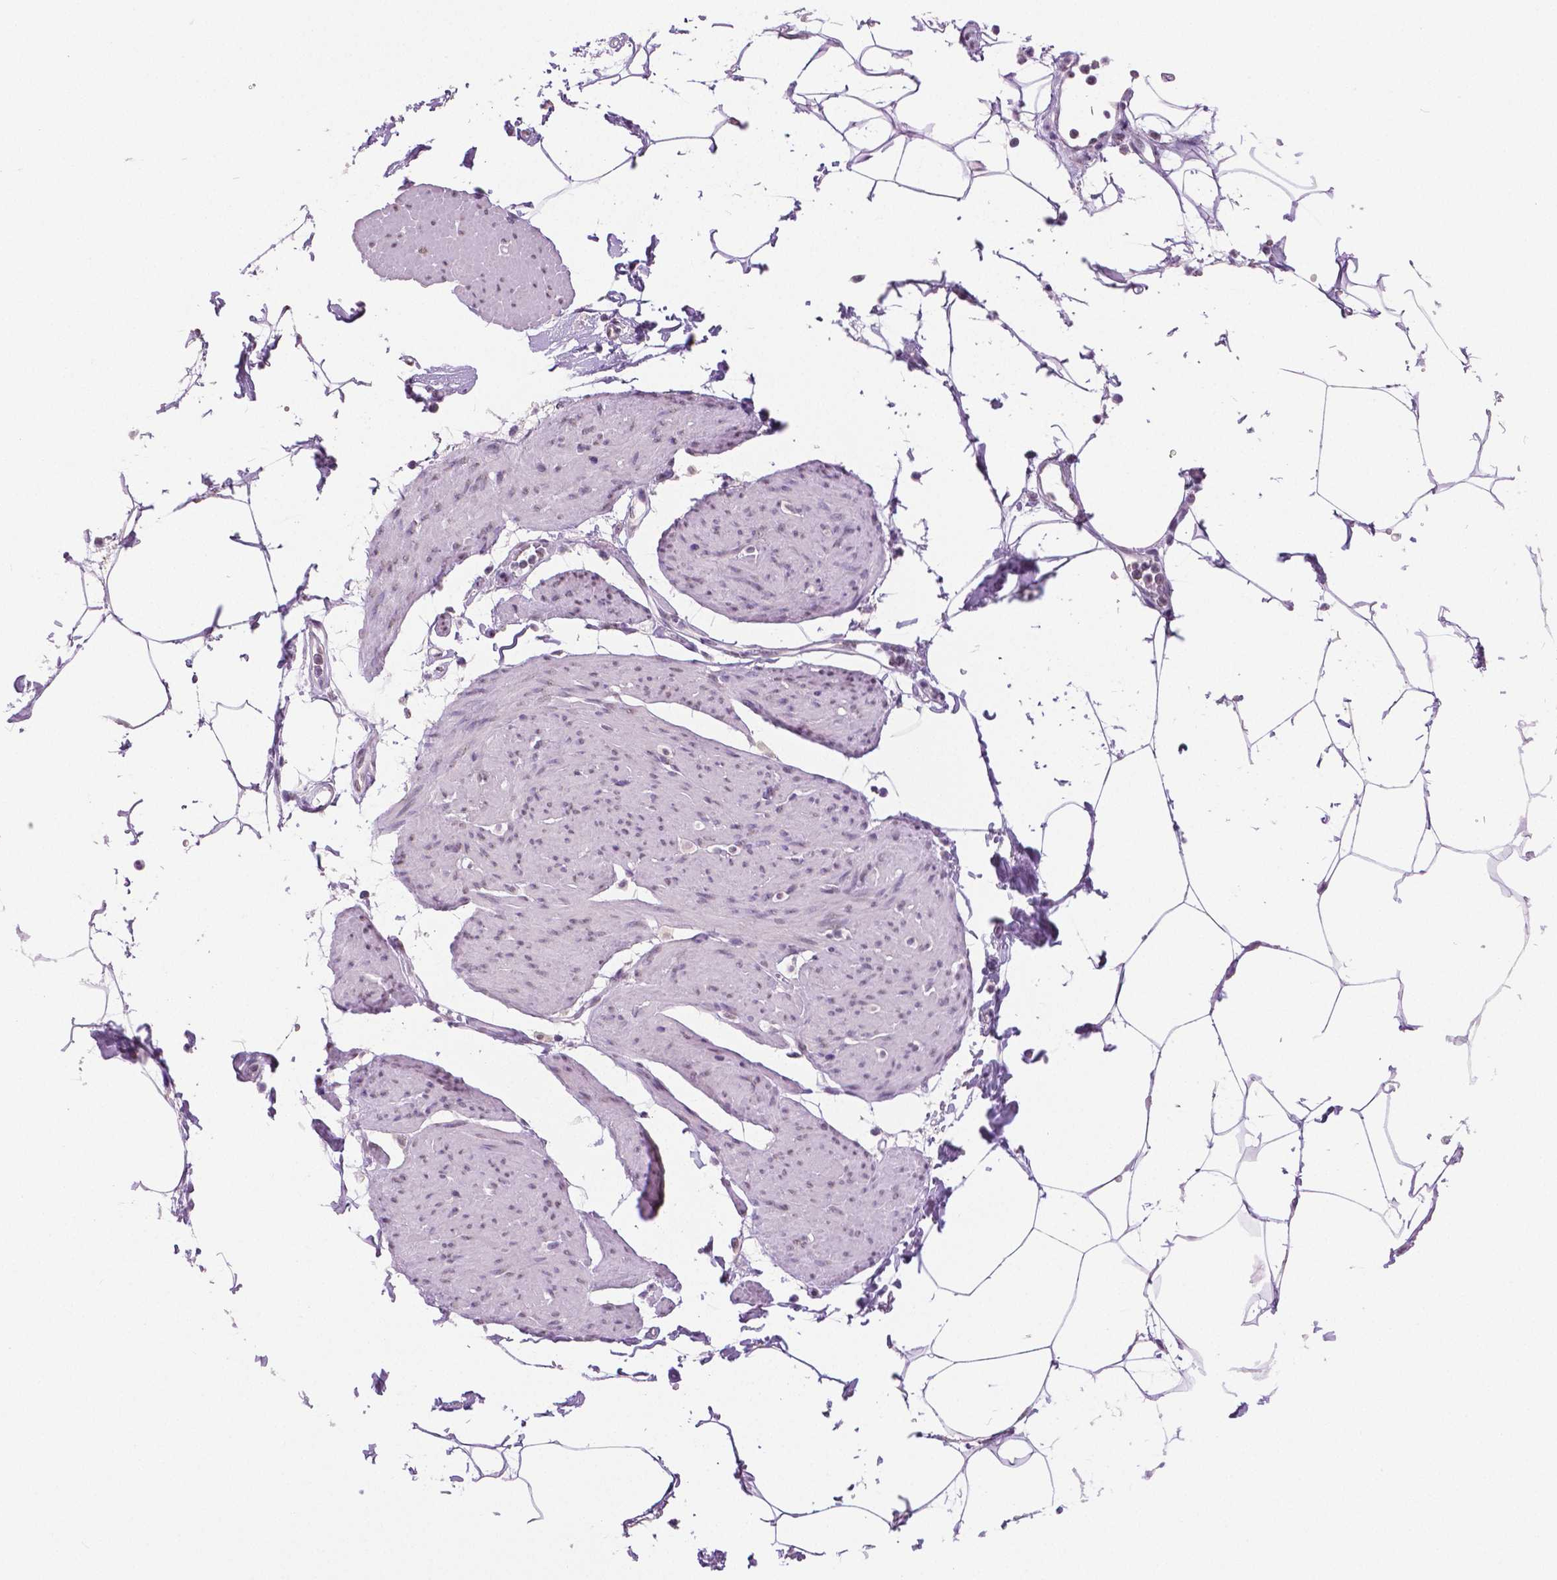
{"staining": {"intensity": "negative", "quantity": "none", "location": "none"}, "tissue": "smooth muscle", "cell_type": "Smooth muscle cells", "image_type": "normal", "snomed": [{"axis": "morphology", "description": "Normal tissue, NOS"}, {"axis": "topography", "description": "Adipose tissue"}, {"axis": "topography", "description": "Smooth muscle"}, {"axis": "topography", "description": "Peripheral nerve tissue"}], "caption": "Immunohistochemistry (IHC) of normal smooth muscle reveals no positivity in smooth muscle cells.", "gene": "IGF2BP1", "patient": {"sex": "male", "age": 83}}